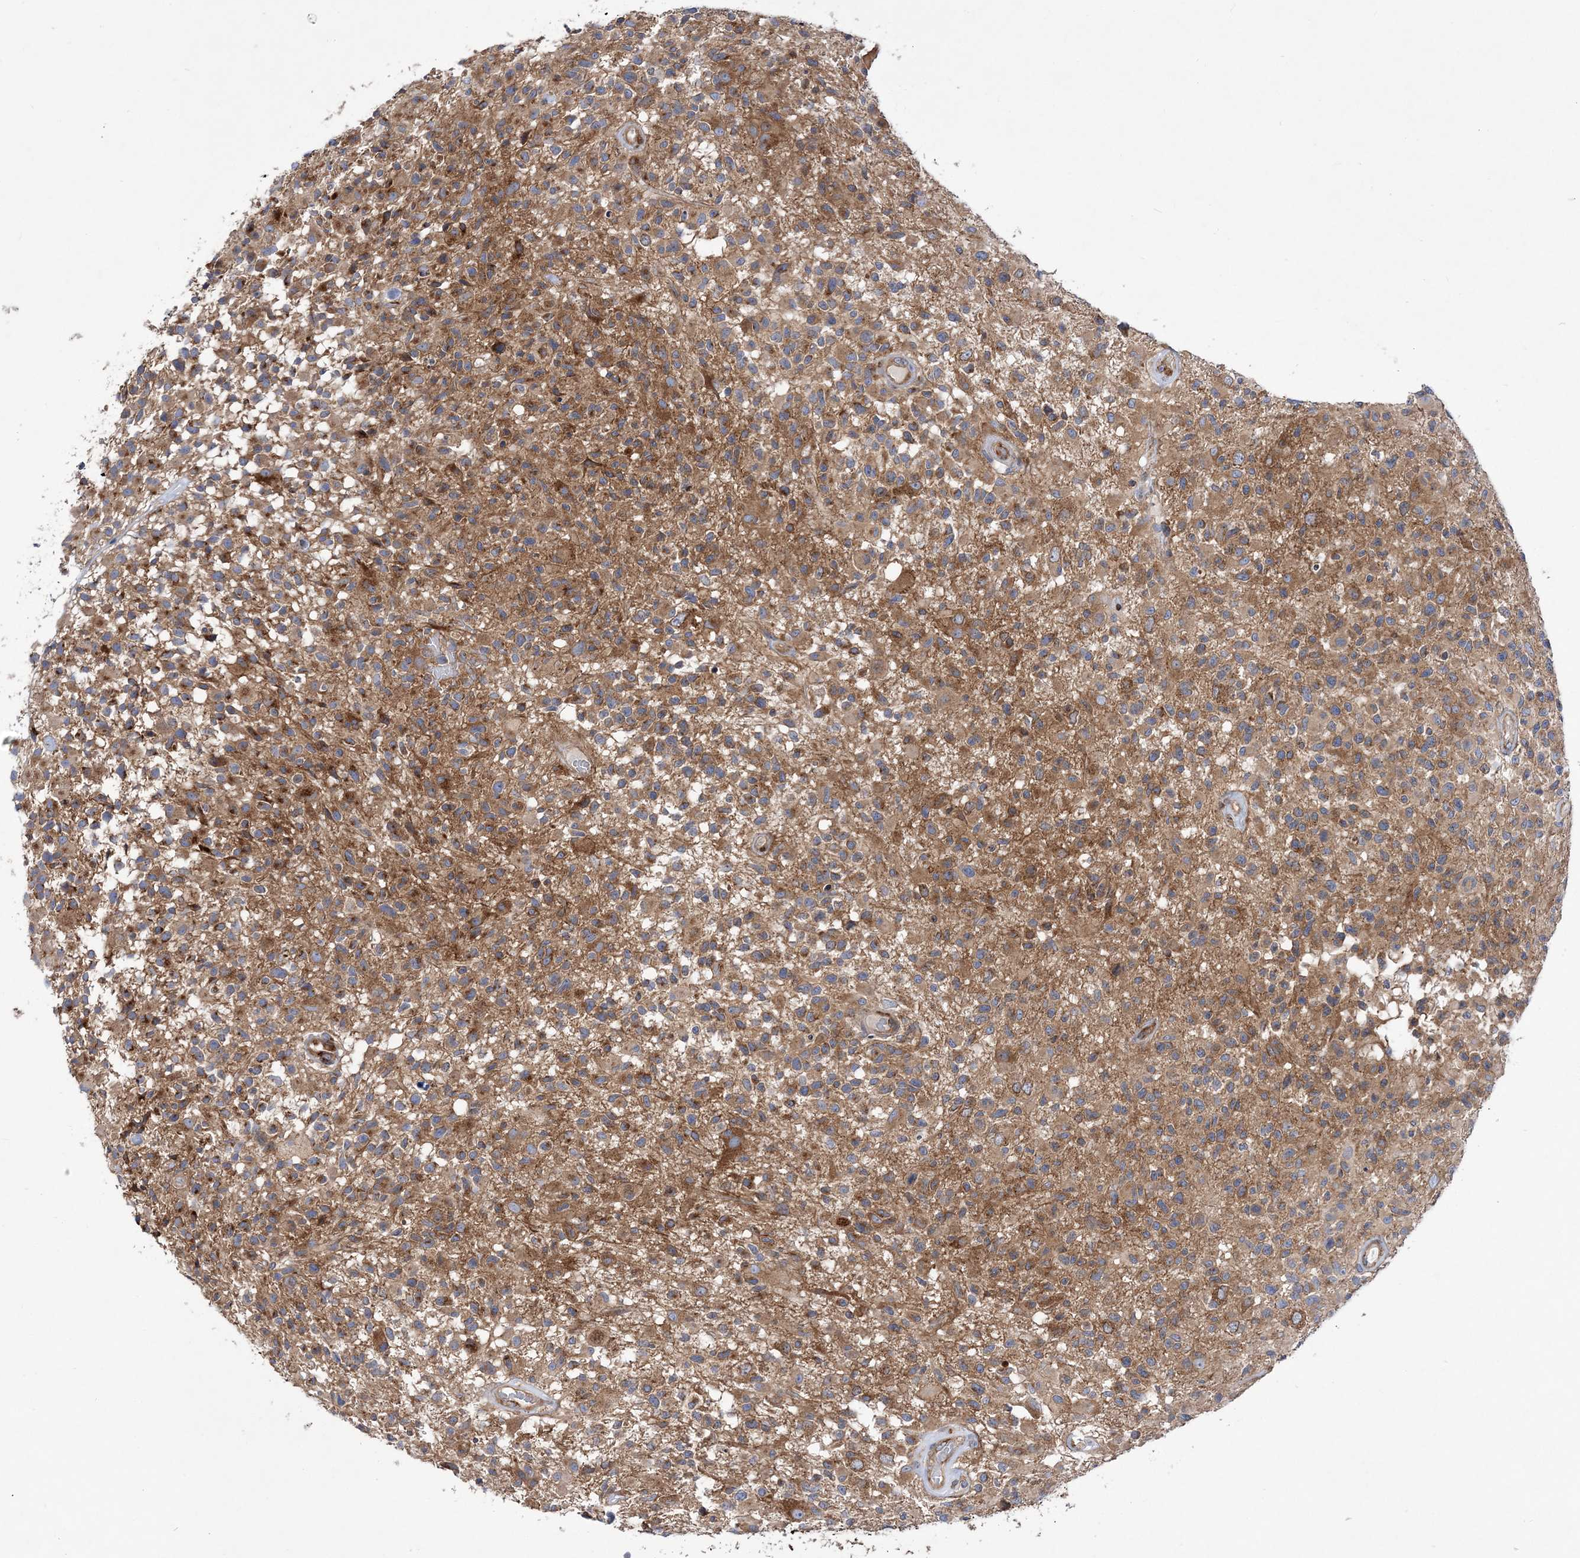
{"staining": {"intensity": "moderate", "quantity": ">75%", "location": "cytoplasmic/membranous"}, "tissue": "glioma", "cell_type": "Tumor cells", "image_type": "cancer", "snomed": [{"axis": "morphology", "description": "Glioma, malignant, High grade"}, {"axis": "morphology", "description": "Glioblastoma, NOS"}, {"axis": "topography", "description": "Brain"}], "caption": "Glioma tissue reveals moderate cytoplasmic/membranous staining in about >75% of tumor cells, visualized by immunohistochemistry. (Stains: DAB (3,3'-diaminobenzidine) in brown, nuclei in blue, Microscopy: brightfield microscopy at high magnification).", "gene": "COPB2", "patient": {"sex": "male", "age": 60}}